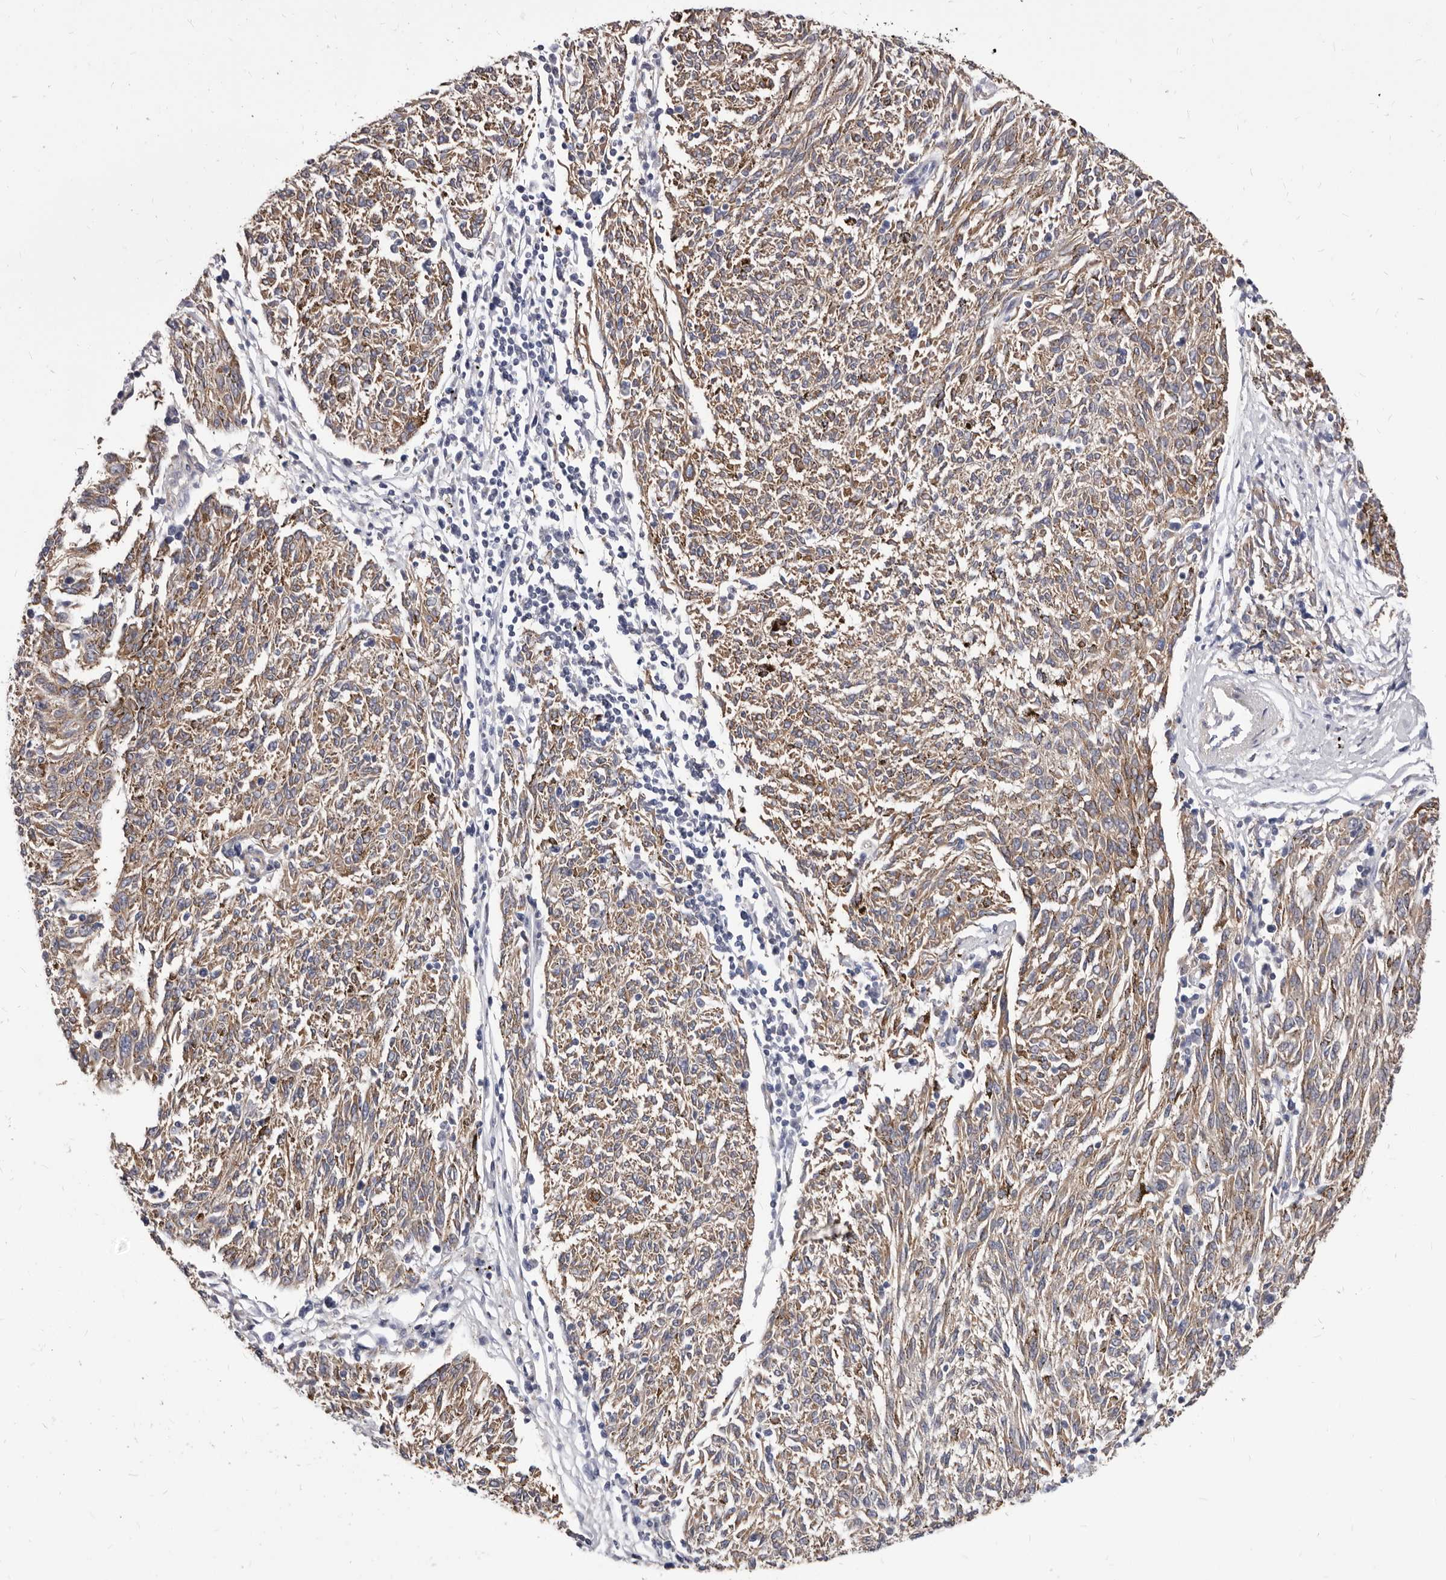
{"staining": {"intensity": "moderate", "quantity": ">75%", "location": "cytoplasmic/membranous"}, "tissue": "melanoma", "cell_type": "Tumor cells", "image_type": "cancer", "snomed": [{"axis": "morphology", "description": "Malignant melanoma, NOS"}, {"axis": "topography", "description": "Skin"}], "caption": "Human malignant melanoma stained with a brown dye shows moderate cytoplasmic/membranous positive staining in about >75% of tumor cells.", "gene": "NIBAN1", "patient": {"sex": "female", "age": 72}}